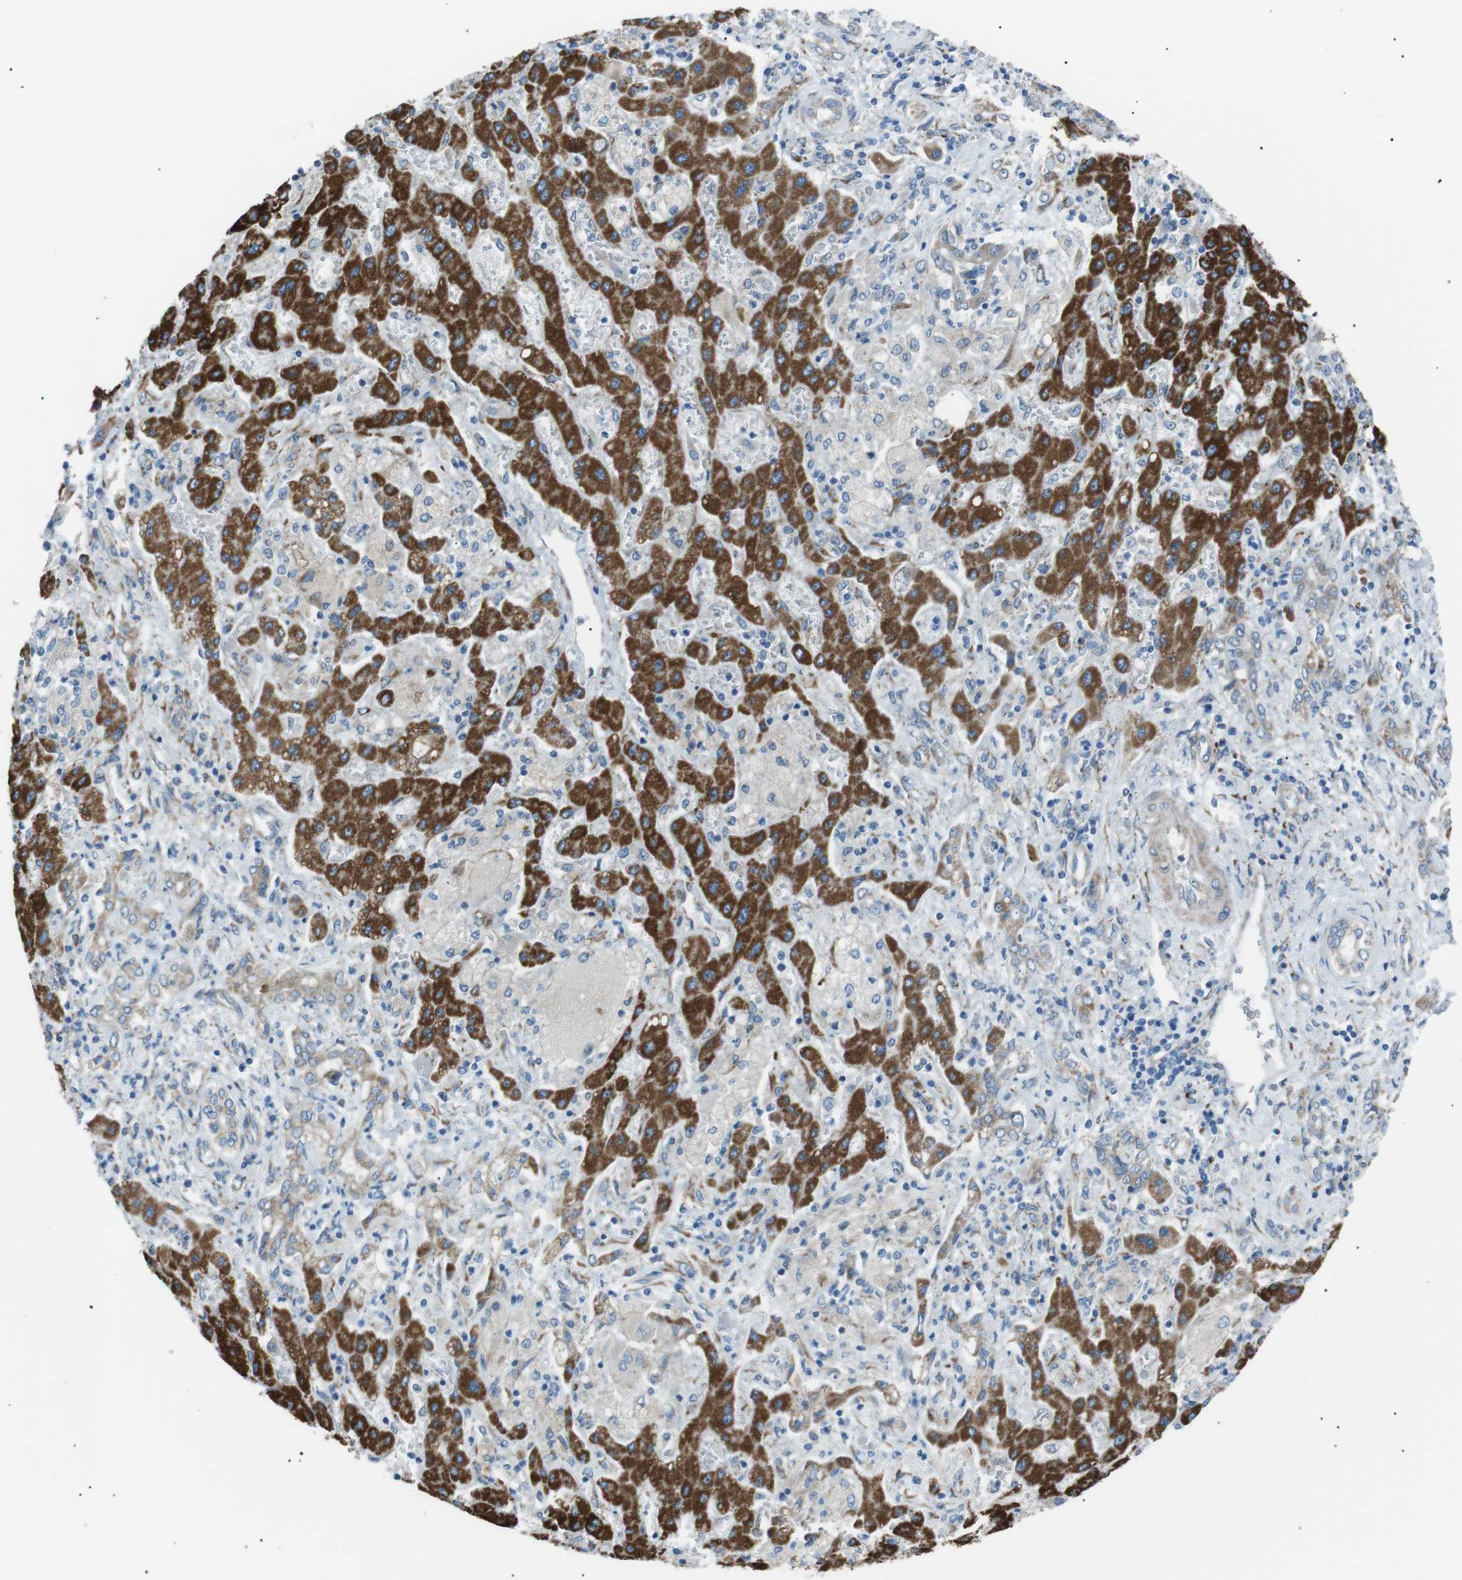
{"staining": {"intensity": "negative", "quantity": "none", "location": "none"}, "tissue": "liver cancer", "cell_type": "Tumor cells", "image_type": "cancer", "snomed": [{"axis": "morphology", "description": "Cholangiocarcinoma"}, {"axis": "topography", "description": "Liver"}], "caption": "An IHC image of cholangiocarcinoma (liver) is shown. There is no staining in tumor cells of cholangiocarcinoma (liver).", "gene": "MTARC2", "patient": {"sex": "male", "age": 50}}